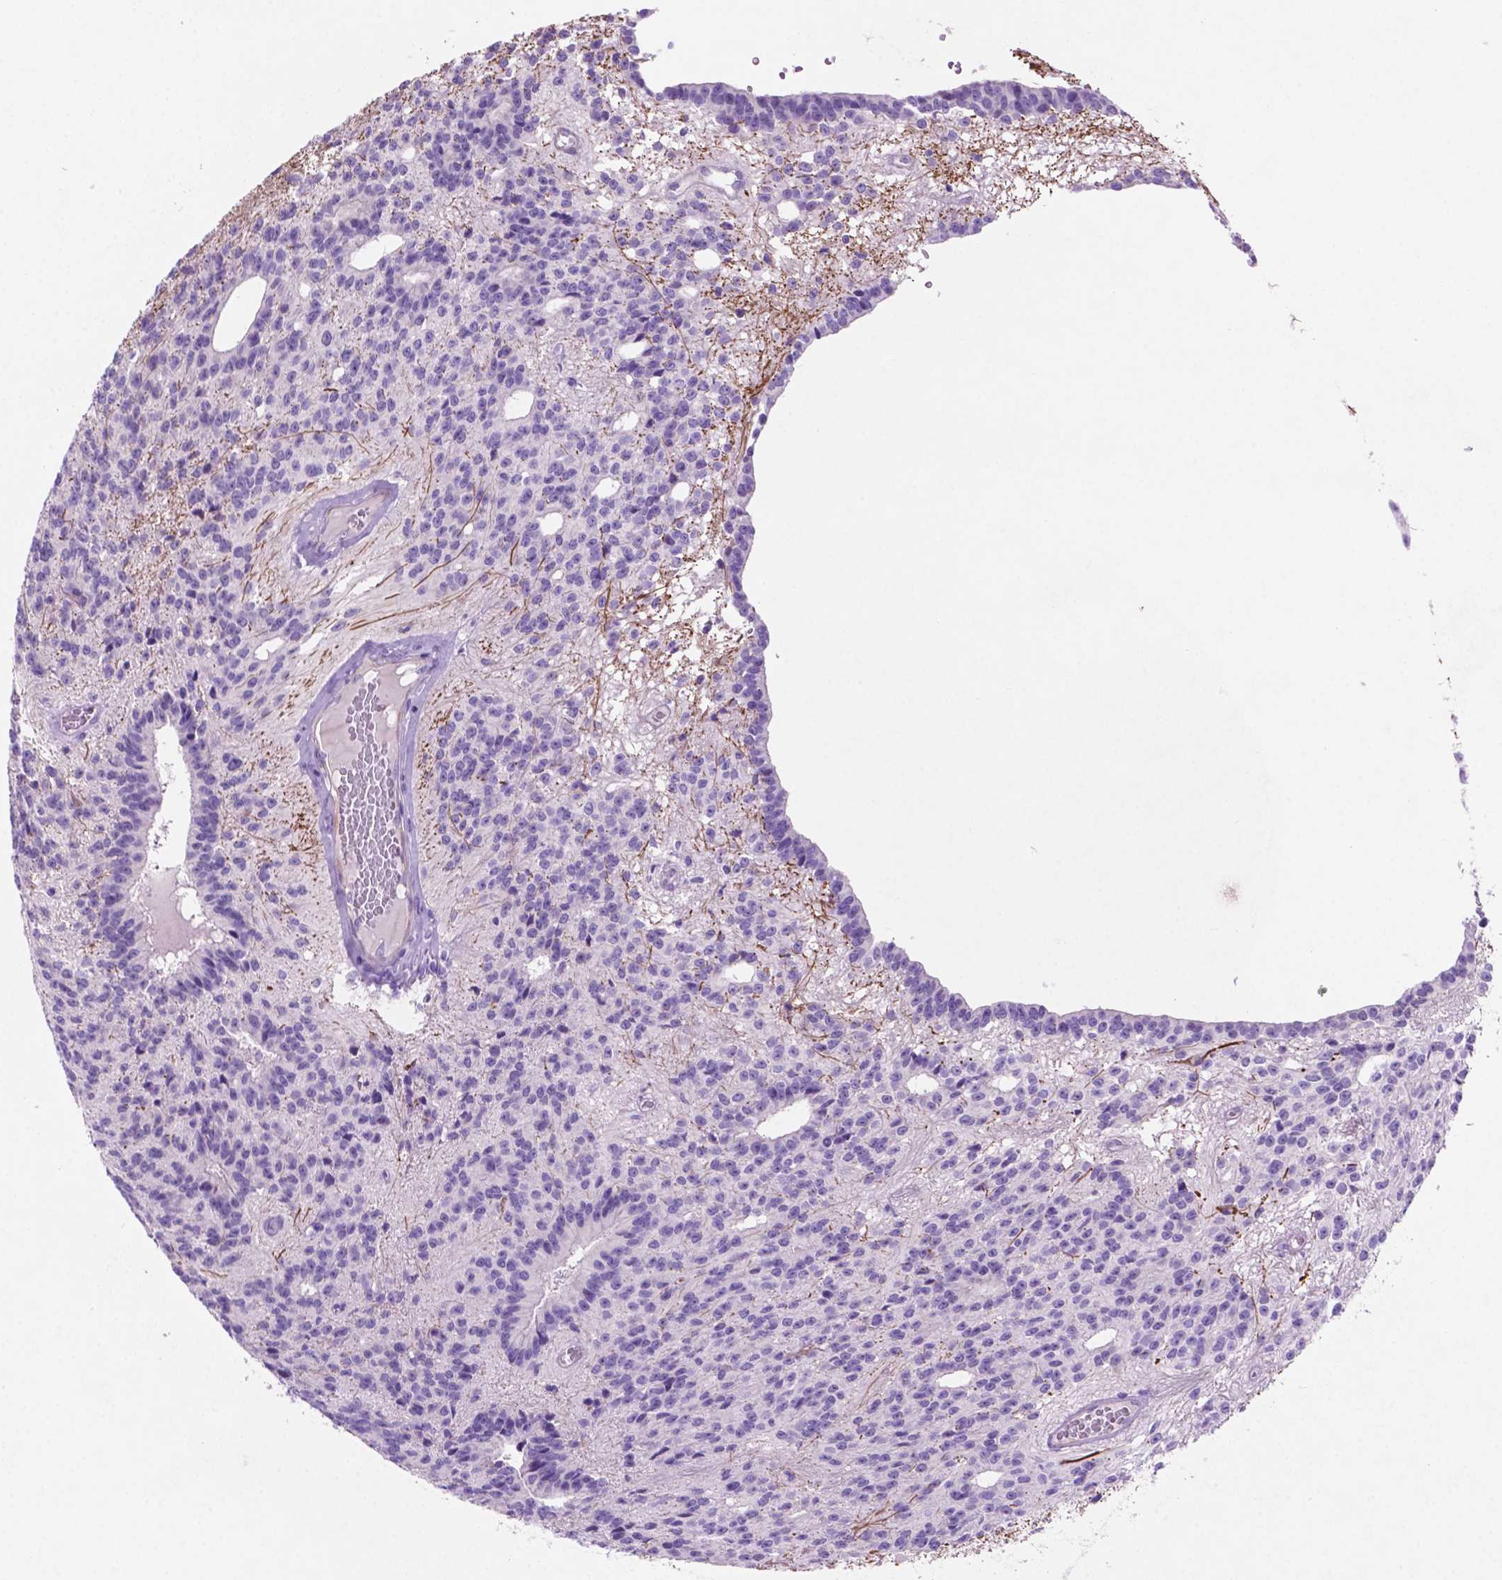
{"staining": {"intensity": "negative", "quantity": "none", "location": "none"}, "tissue": "glioma", "cell_type": "Tumor cells", "image_type": "cancer", "snomed": [{"axis": "morphology", "description": "Glioma, malignant, Low grade"}, {"axis": "topography", "description": "Brain"}], "caption": "Malignant glioma (low-grade) stained for a protein using IHC shows no staining tumor cells.", "gene": "ASPG", "patient": {"sex": "male", "age": 31}}